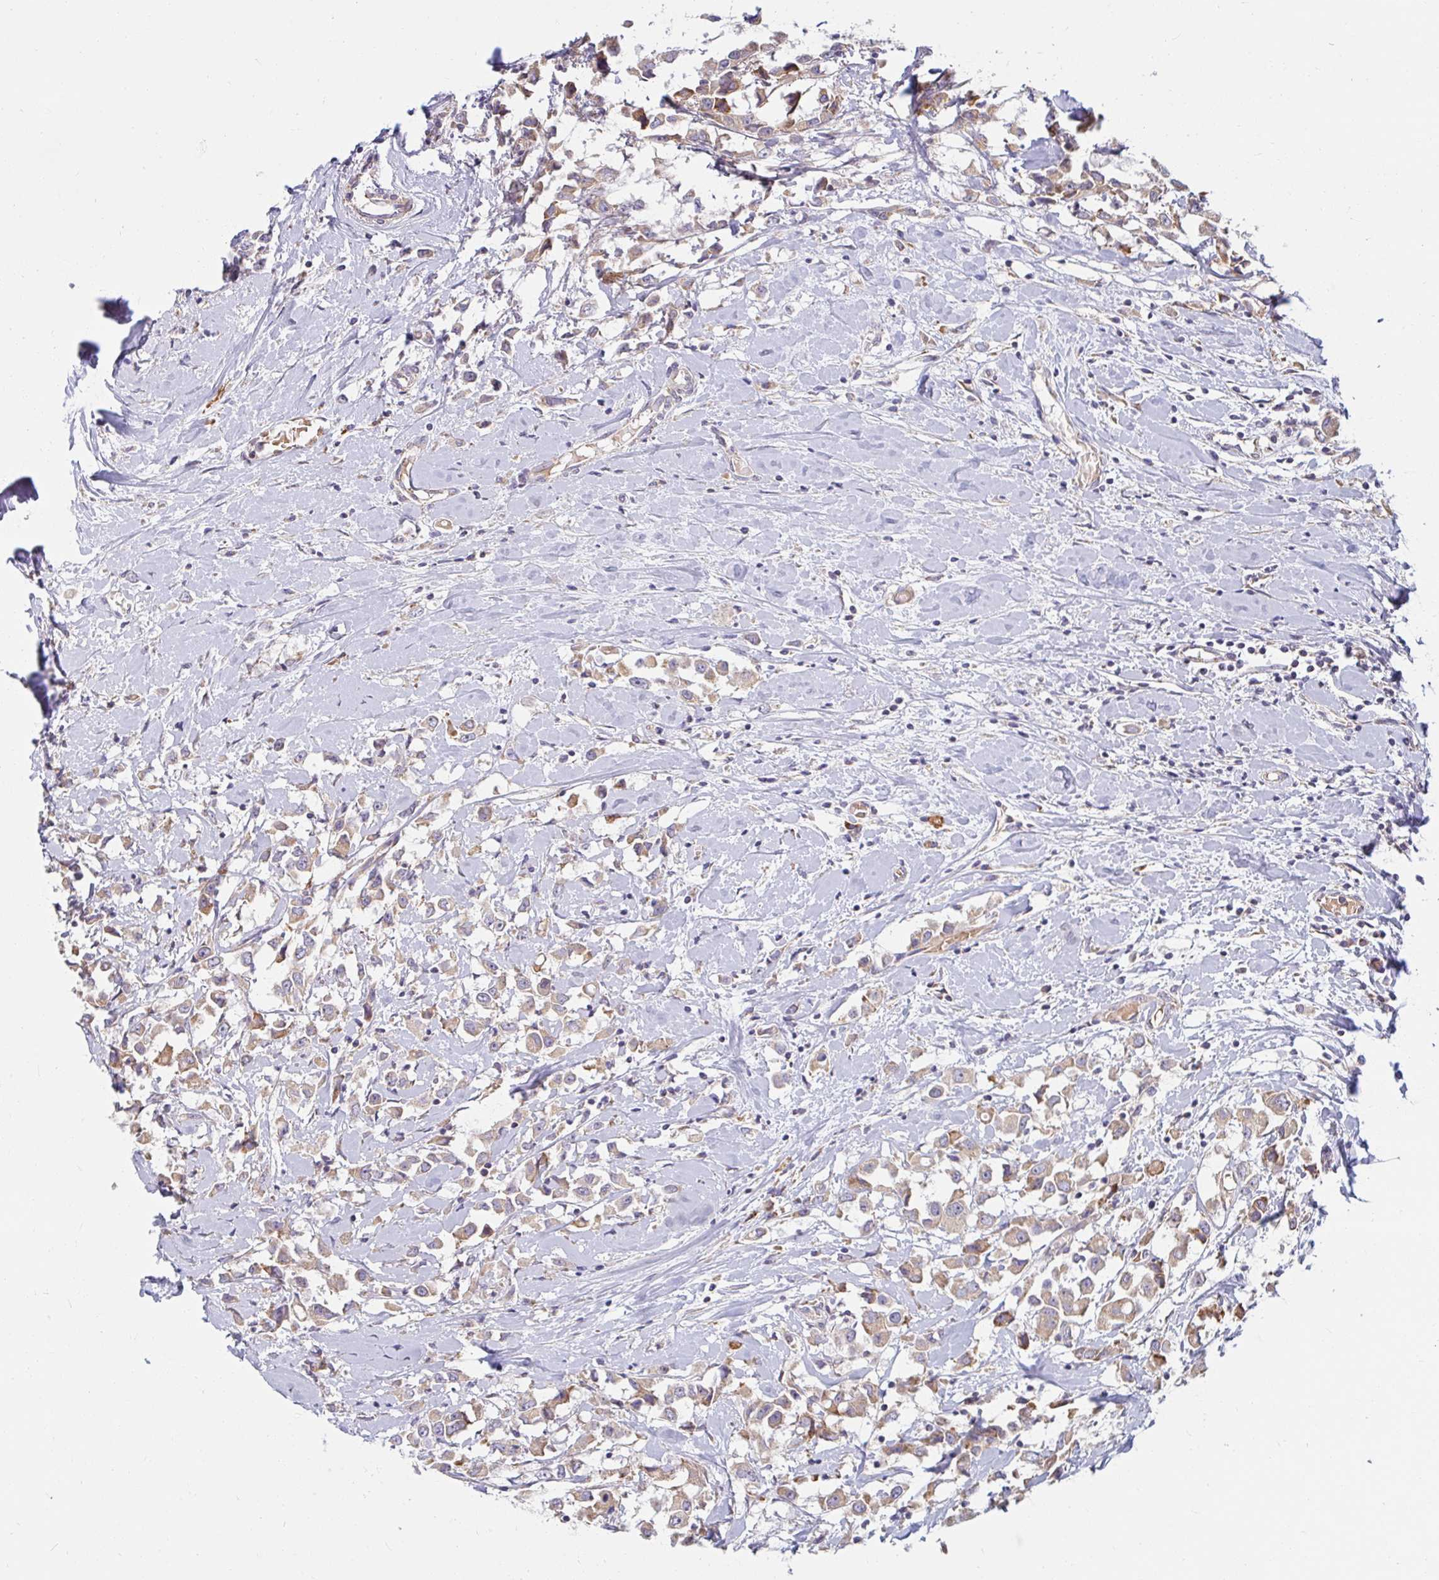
{"staining": {"intensity": "moderate", "quantity": ">75%", "location": "cytoplasmic/membranous"}, "tissue": "breast cancer", "cell_type": "Tumor cells", "image_type": "cancer", "snomed": [{"axis": "morphology", "description": "Duct carcinoma"}, {"axis": "topography", "description": "Breast"}], "caption": "Immunohistochemical staining of human breast cancer (invasive ductal carcinoma) shows moderate cytoplasmic/membranous protein staining in approximately >75% of tumor cells. The staining was performed using DAB (3,3'-diaminobenzidine) to visualize the protein expression in brown, while the nuclei were stained in blue with hematoxylin (Magnification: 20x).", "gene": "SKP2", "patient": {"sex": "female", "age": 61}}